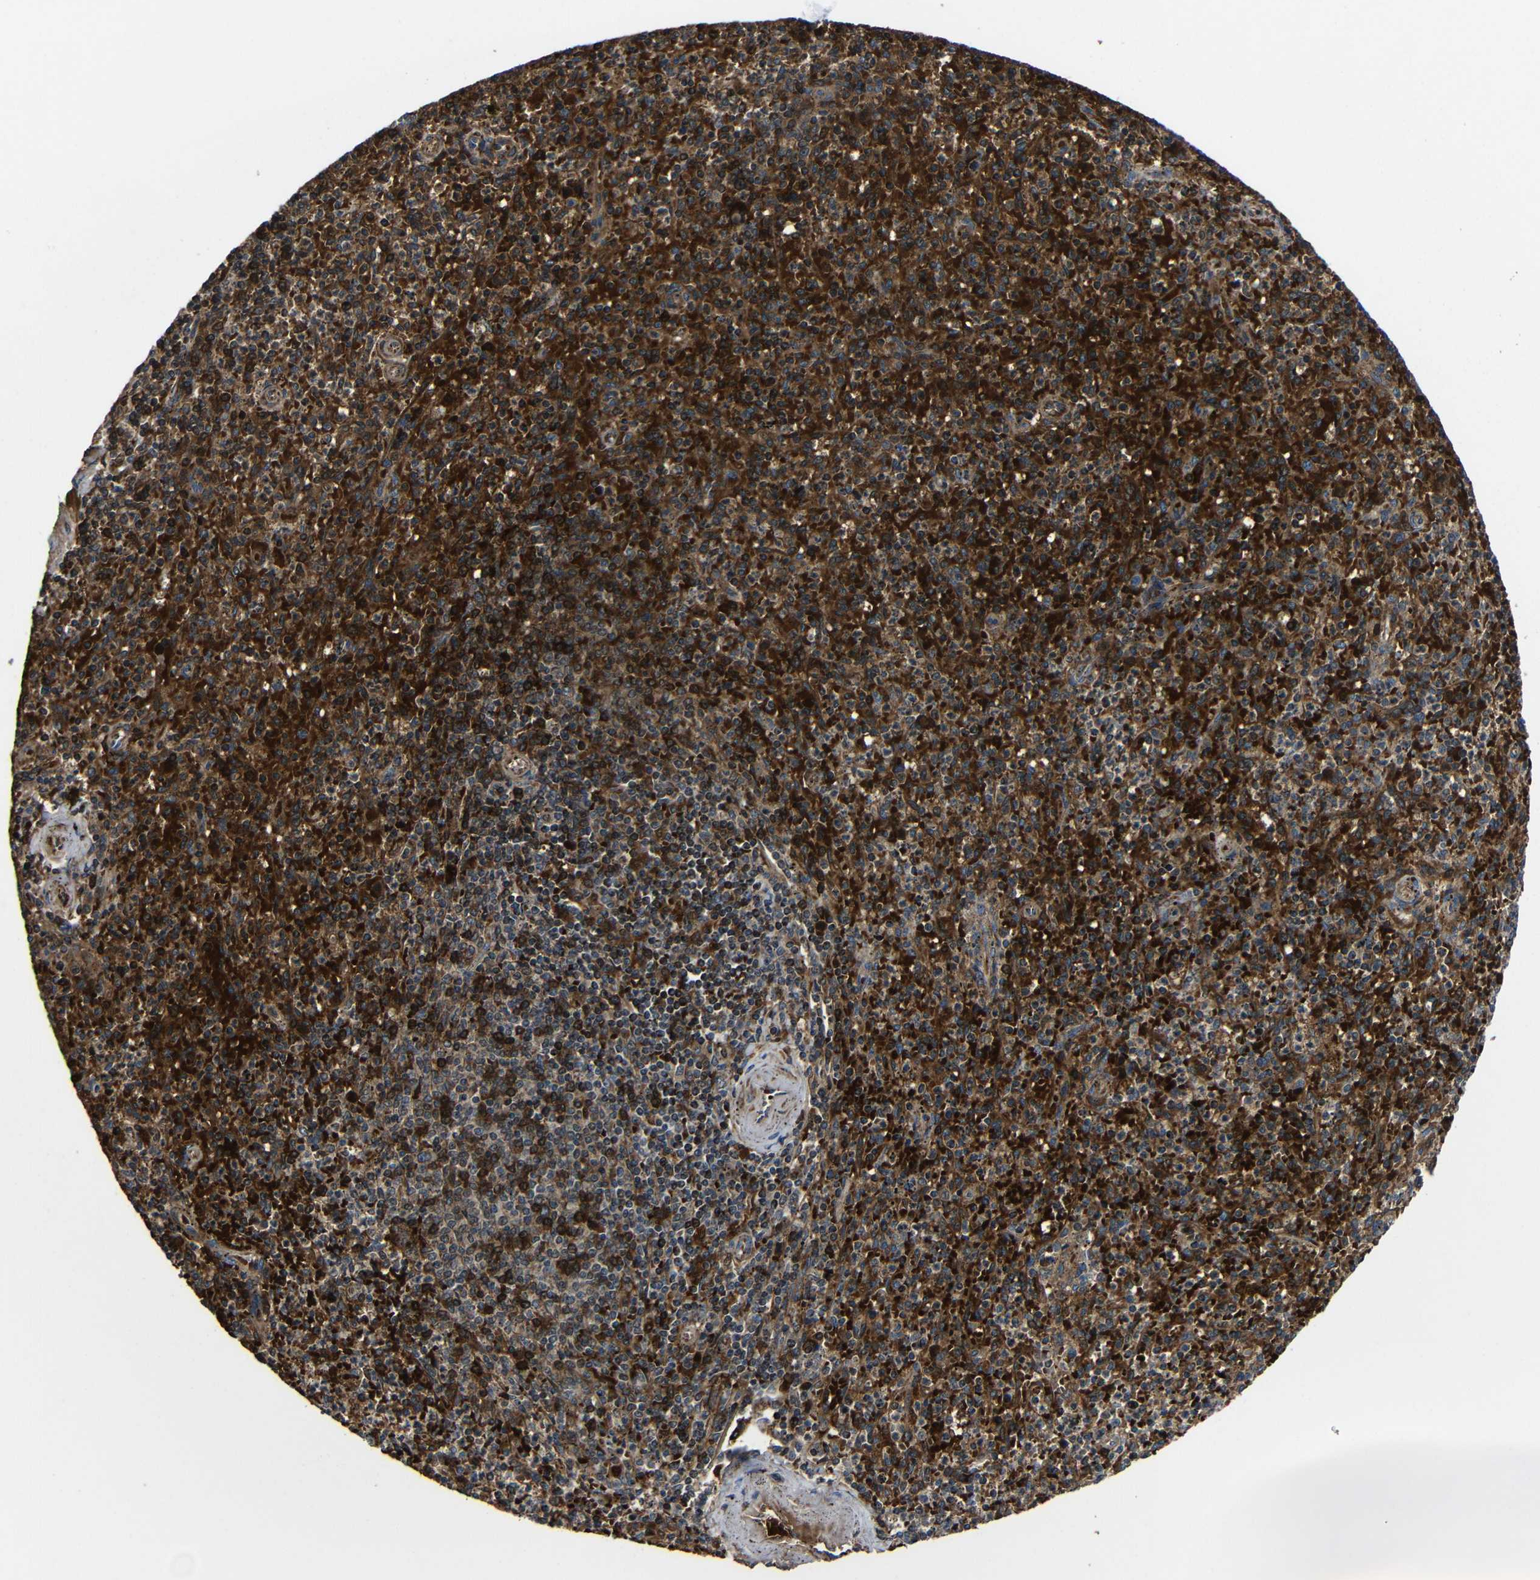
{"staining": {"intensity": "strong", "quantity": "25%-75%", "location": "cytoplasmic/membranous"}, "tissue": "spleen", "cell_type": "Cells in red pulp", "image_type": "normal", "snomed": [{"axis": "morphology", "description": "Normal tissue, NOS"}, {"axis": "topography", "description": "Spleen"}], "caption": "This photomicrograph exhibits immunohistochemistry (IHC) staining of normal spleen, with high strong cytoplasmic/membranous positivity in about 25%-75% of cells in red pulp.", "gene": "CA5B", "patient": {"sex": "male", "age": 72}}